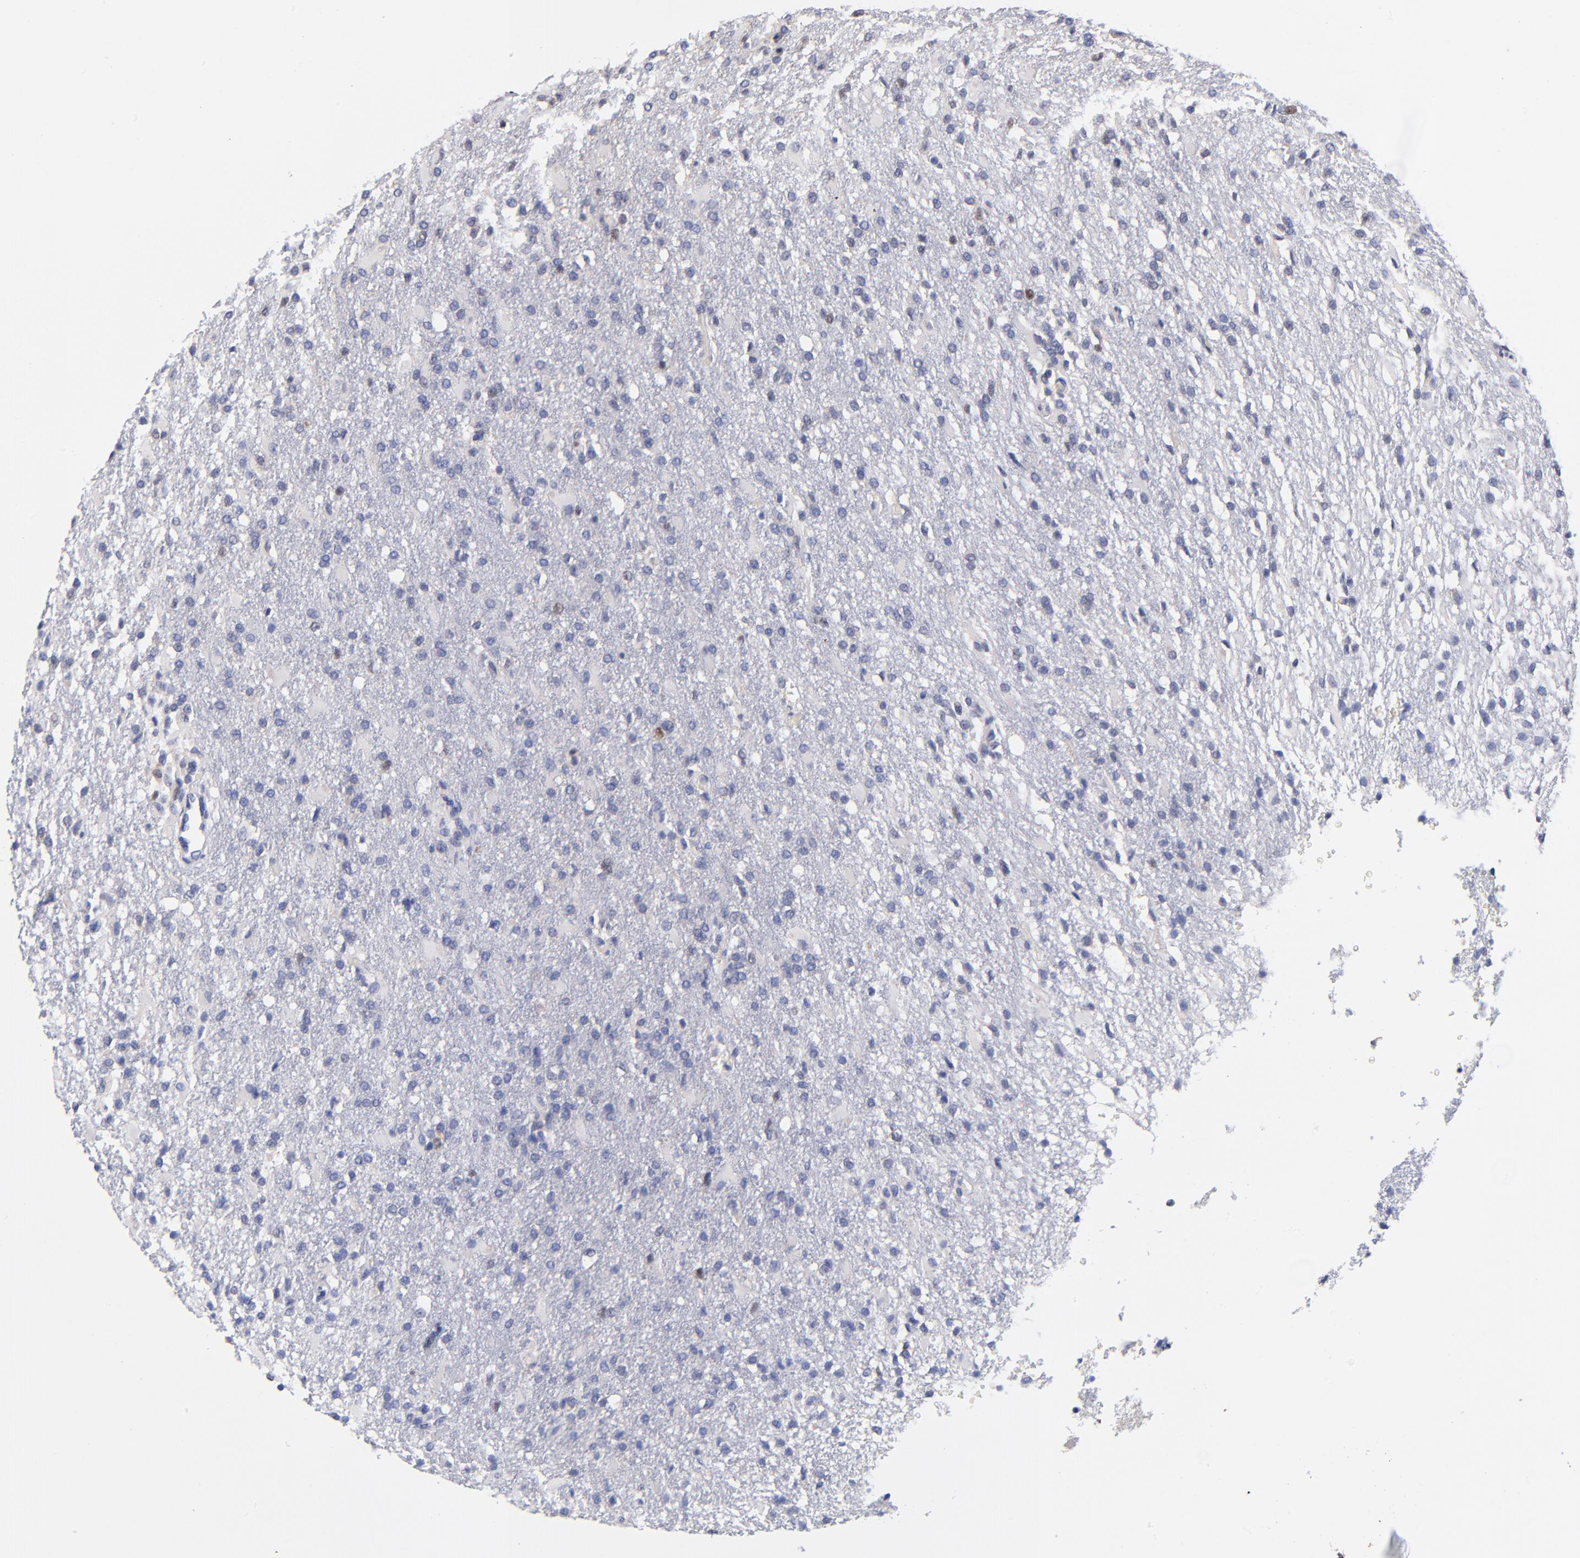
{"staining": {"intensity": "negative", "quantity": "none", "location": "none"}, "tissue": "glioma", "cell_type": "Tumor cells", "image_type": "cancer", "snomed": [{"axis": "morphology", "description": "Glioma, malignant, High grade"}, {"axis": "topography", "description": "Brain"}], "caption": "Human glioma stained for a protein using immunohistochemistry shows no staining in tumor cells.", "gene": "DCTPP1", "patient": {"sex": "male", "age": 68}}